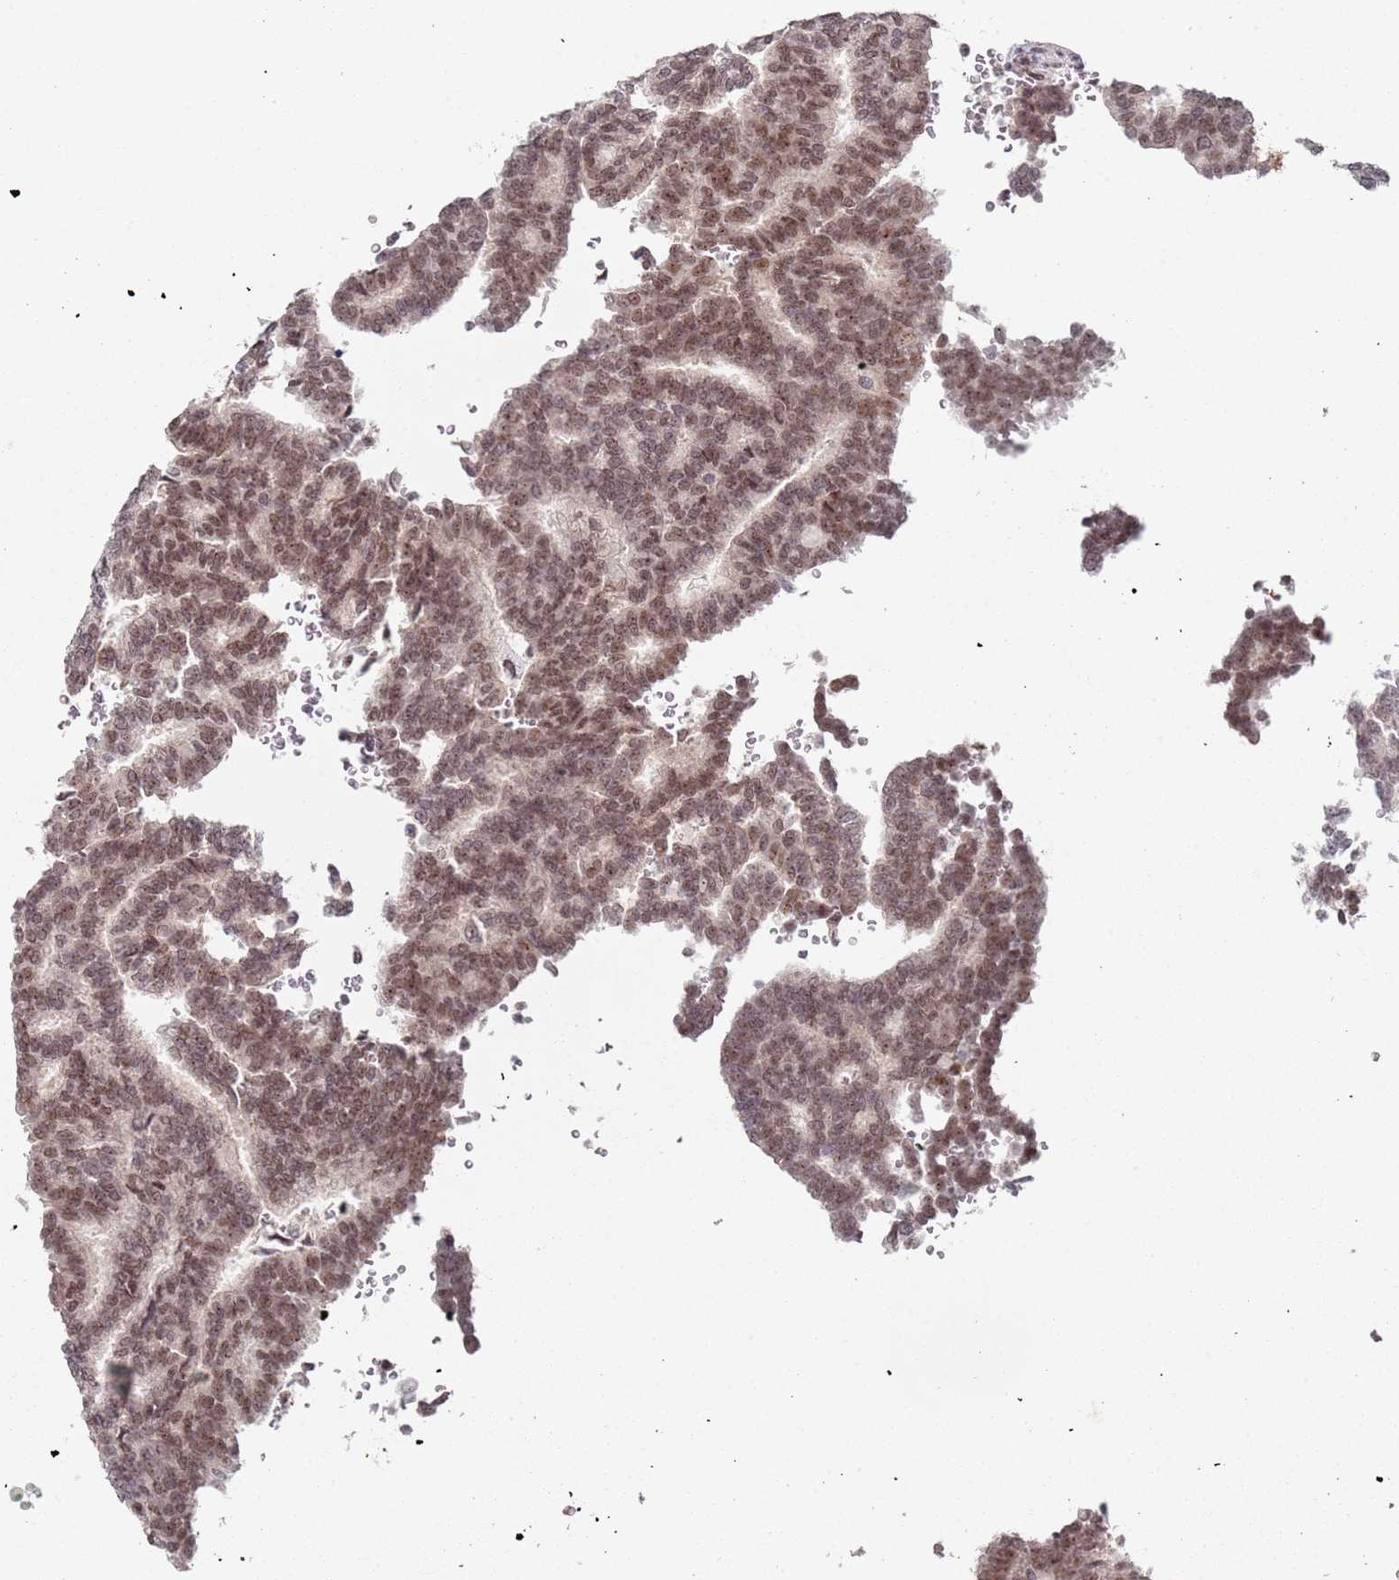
{"staining": {"intensity": "moderate", "quantity": ">75%", "location": "nuclear"}, "tissue": "thyroid cancer", "cell_type": "Tumor cells", "image_type": "cancer", "snomed": [{"axis": "morphology", "description": "Papillary adenocarcinoma, NOS"}, {"axis": "topography", "description": "Thyroid gland"}], "caption": "Thyroid cancer stained for a protein (brown) demonstrates moderate nuclear positive positivity in approximately >75% of tumor cells.", "gene": "ATF6B", "patient": {"sex": "female", "age": 35}}